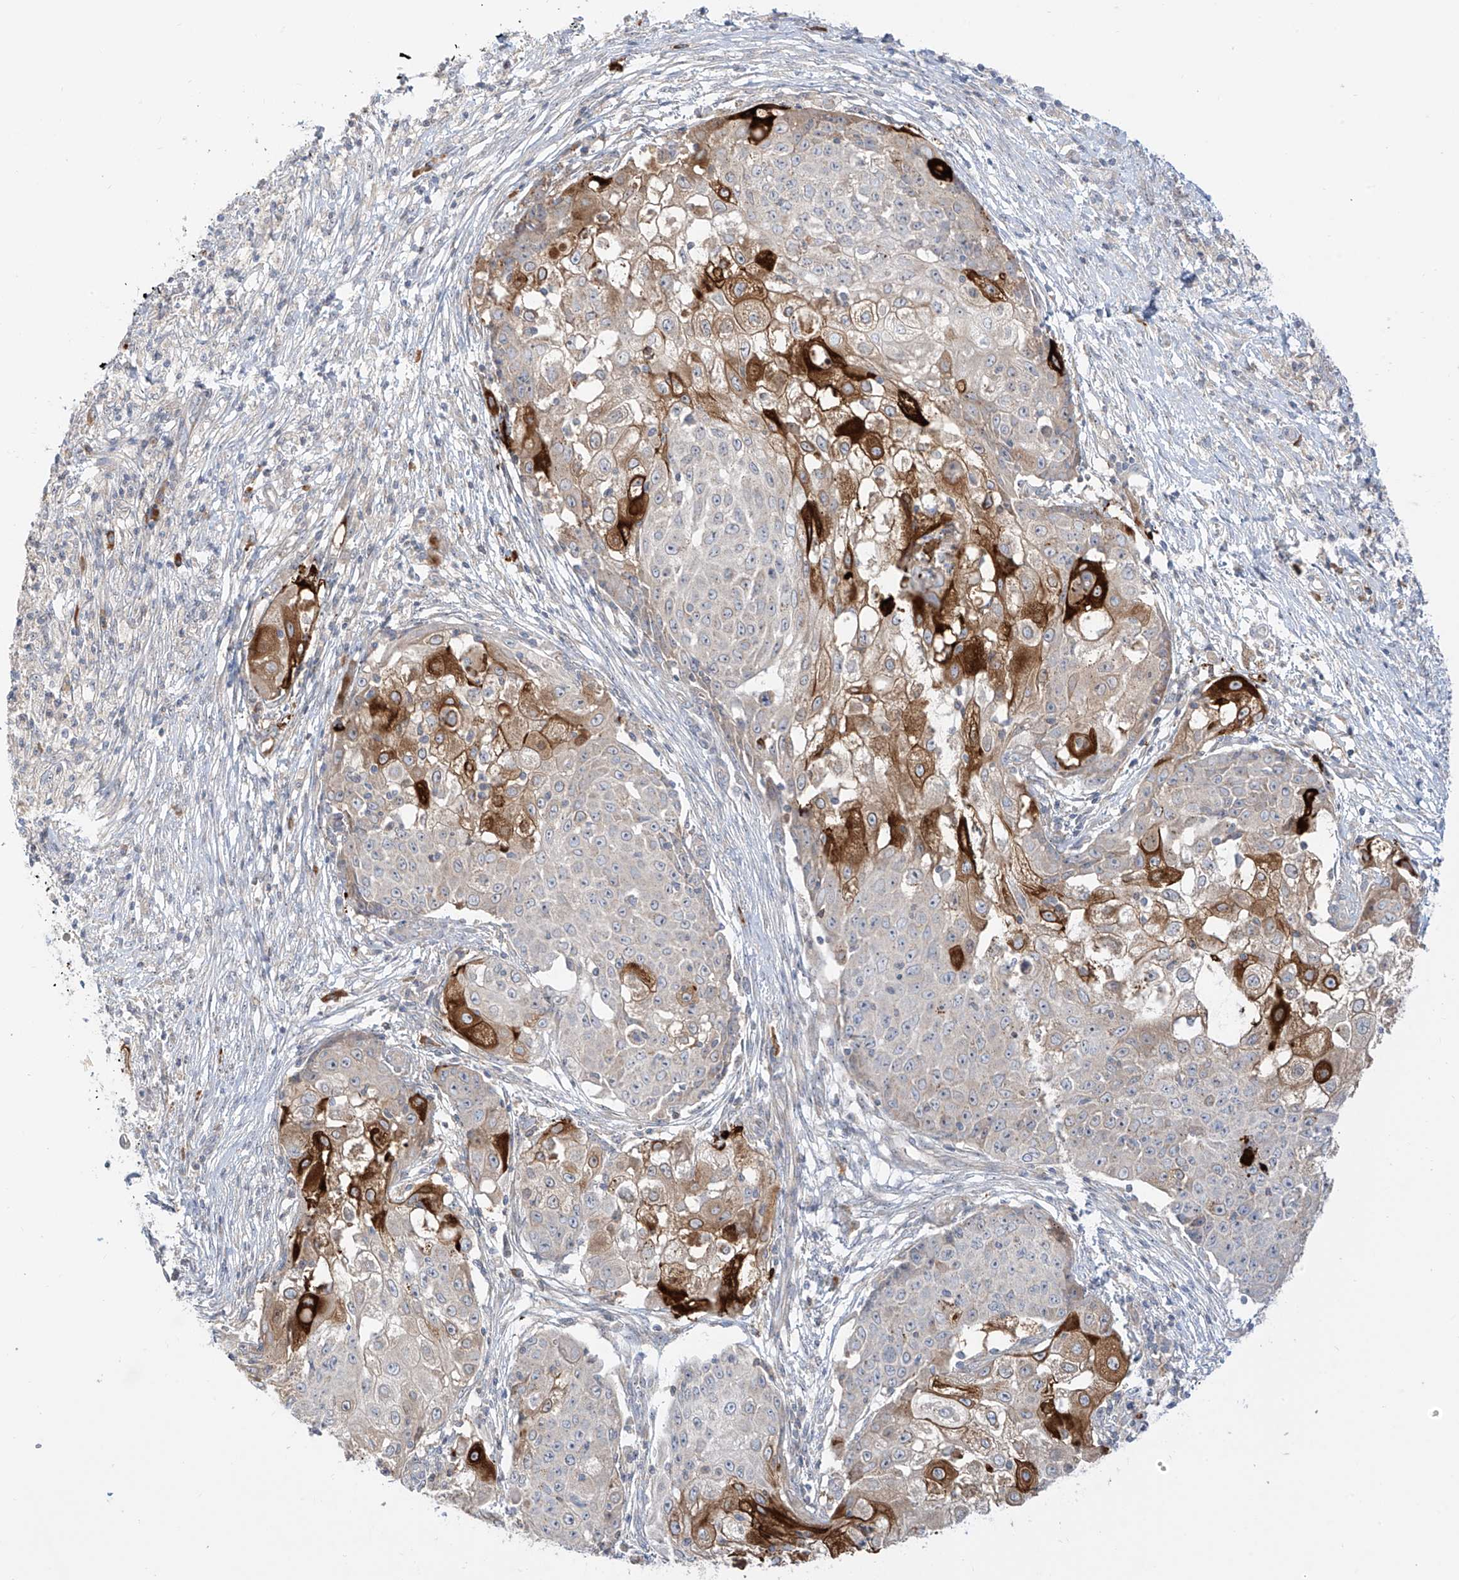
{"staining": {"intensity": "strong", "quantity": "<25%", "location": "cytoplasmic/membranous"}, "tissue": "ovarian cancer", "cell_type": "Tumor cells", "image_type": "cancer", "snomed": [{"axis": "morphology", "description": "Carcinoma, endometroid"}, {"axis": "topography", "description": "Ovary"}], "caption": "This is an image of immunohistochemistry staining of ovarian cancer, which shows strong staining in the cytoplasmic/membranous of tumor cells.", "gene": "SYTL3", "patient": {"sex": "female", "age": 42}}